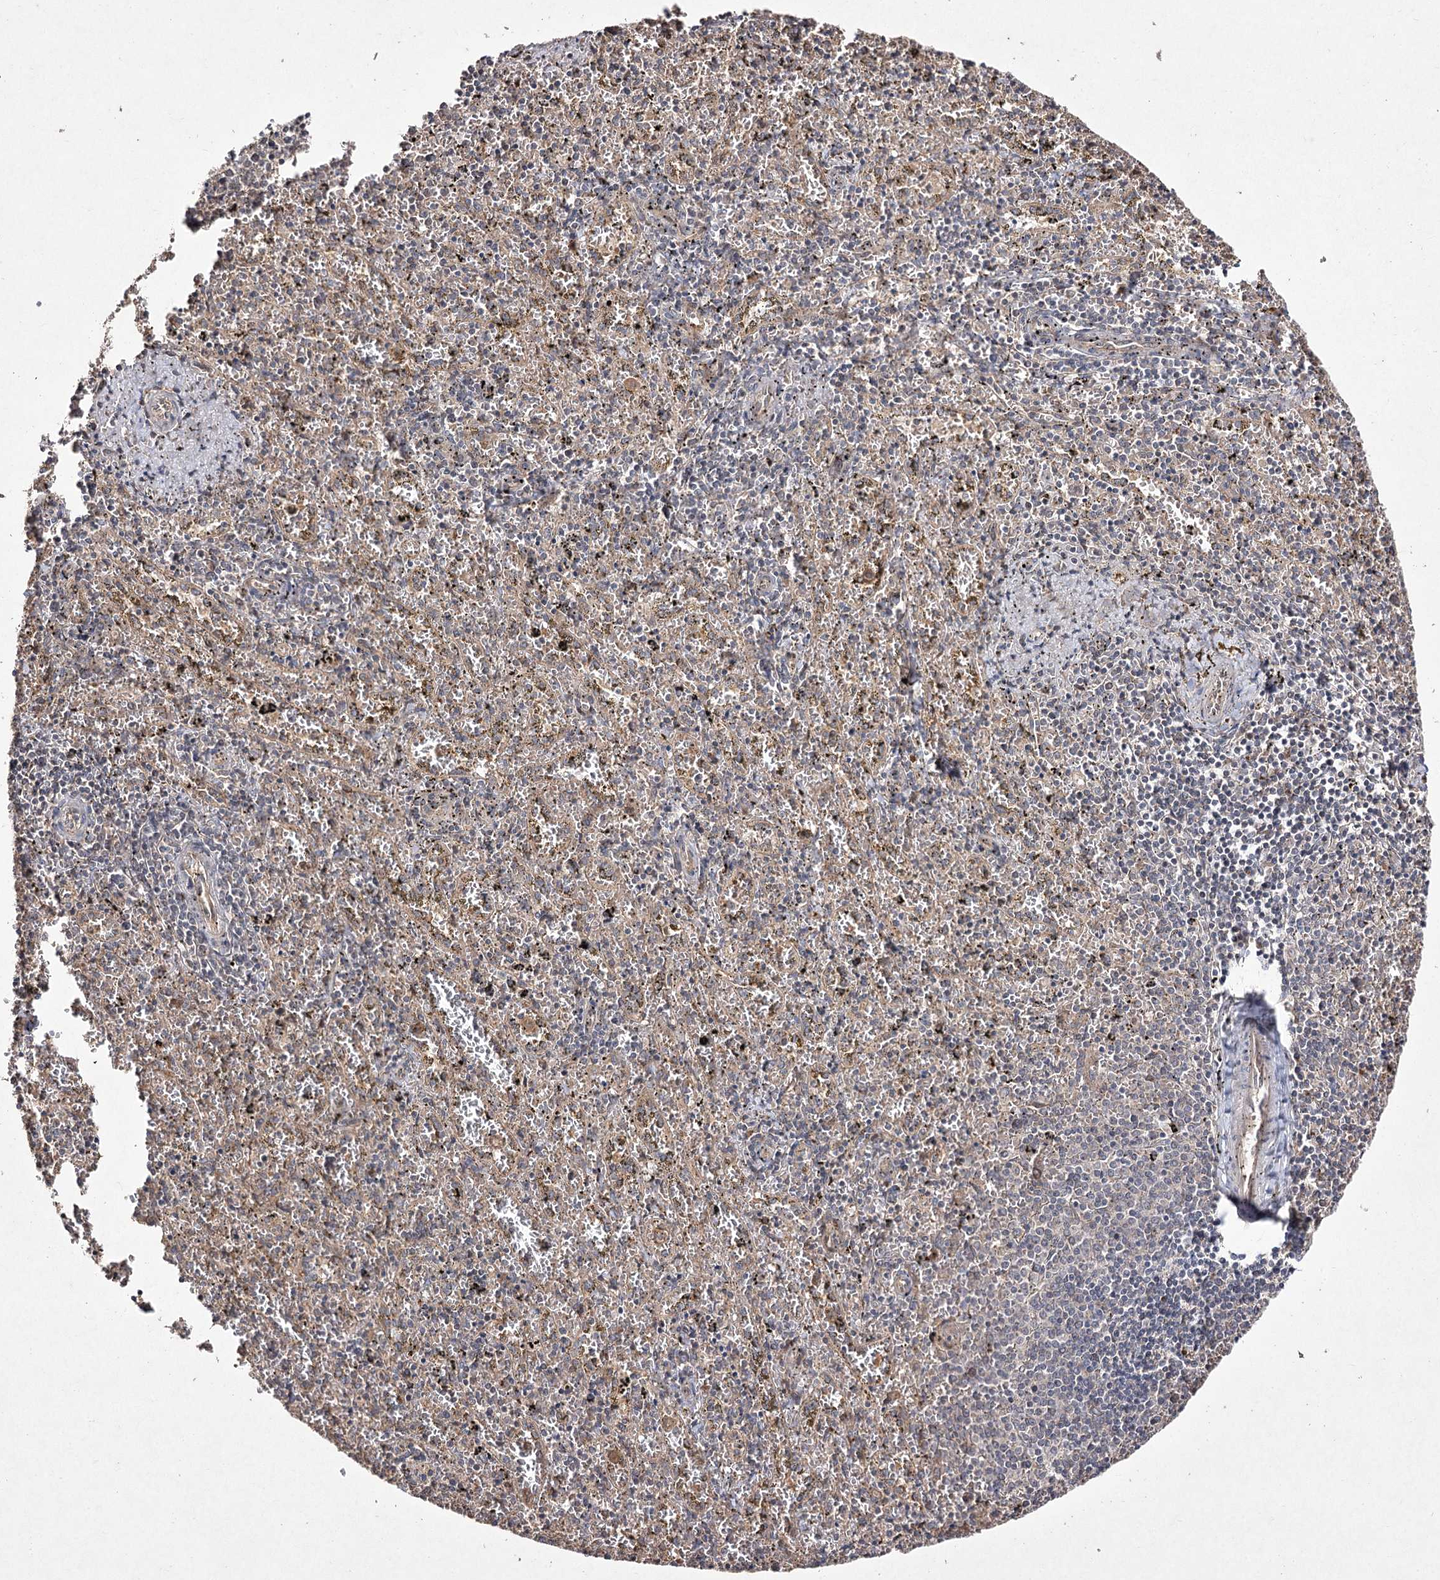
{"staining": {"intensity": "weak", "quantity": ">75%", "location": "cytoplasmic/membranous"}, "tissue": "spleen", "cell_type": "Cells in red pulp", "image_type": "normal", "snomed": [{"axis": "morphology", "description": "Normal tissue, NOS"}, {"axis": "topography", "description": "Spleen"}], "caption": "This histopathology image shows IHC staining of unremarkable human spleen, with low weak cytoplasmic/membranous expression in about >75% of cells in red pulp.", "gene": "FANCL", "patient": {"sex": "male", "age": 11}}